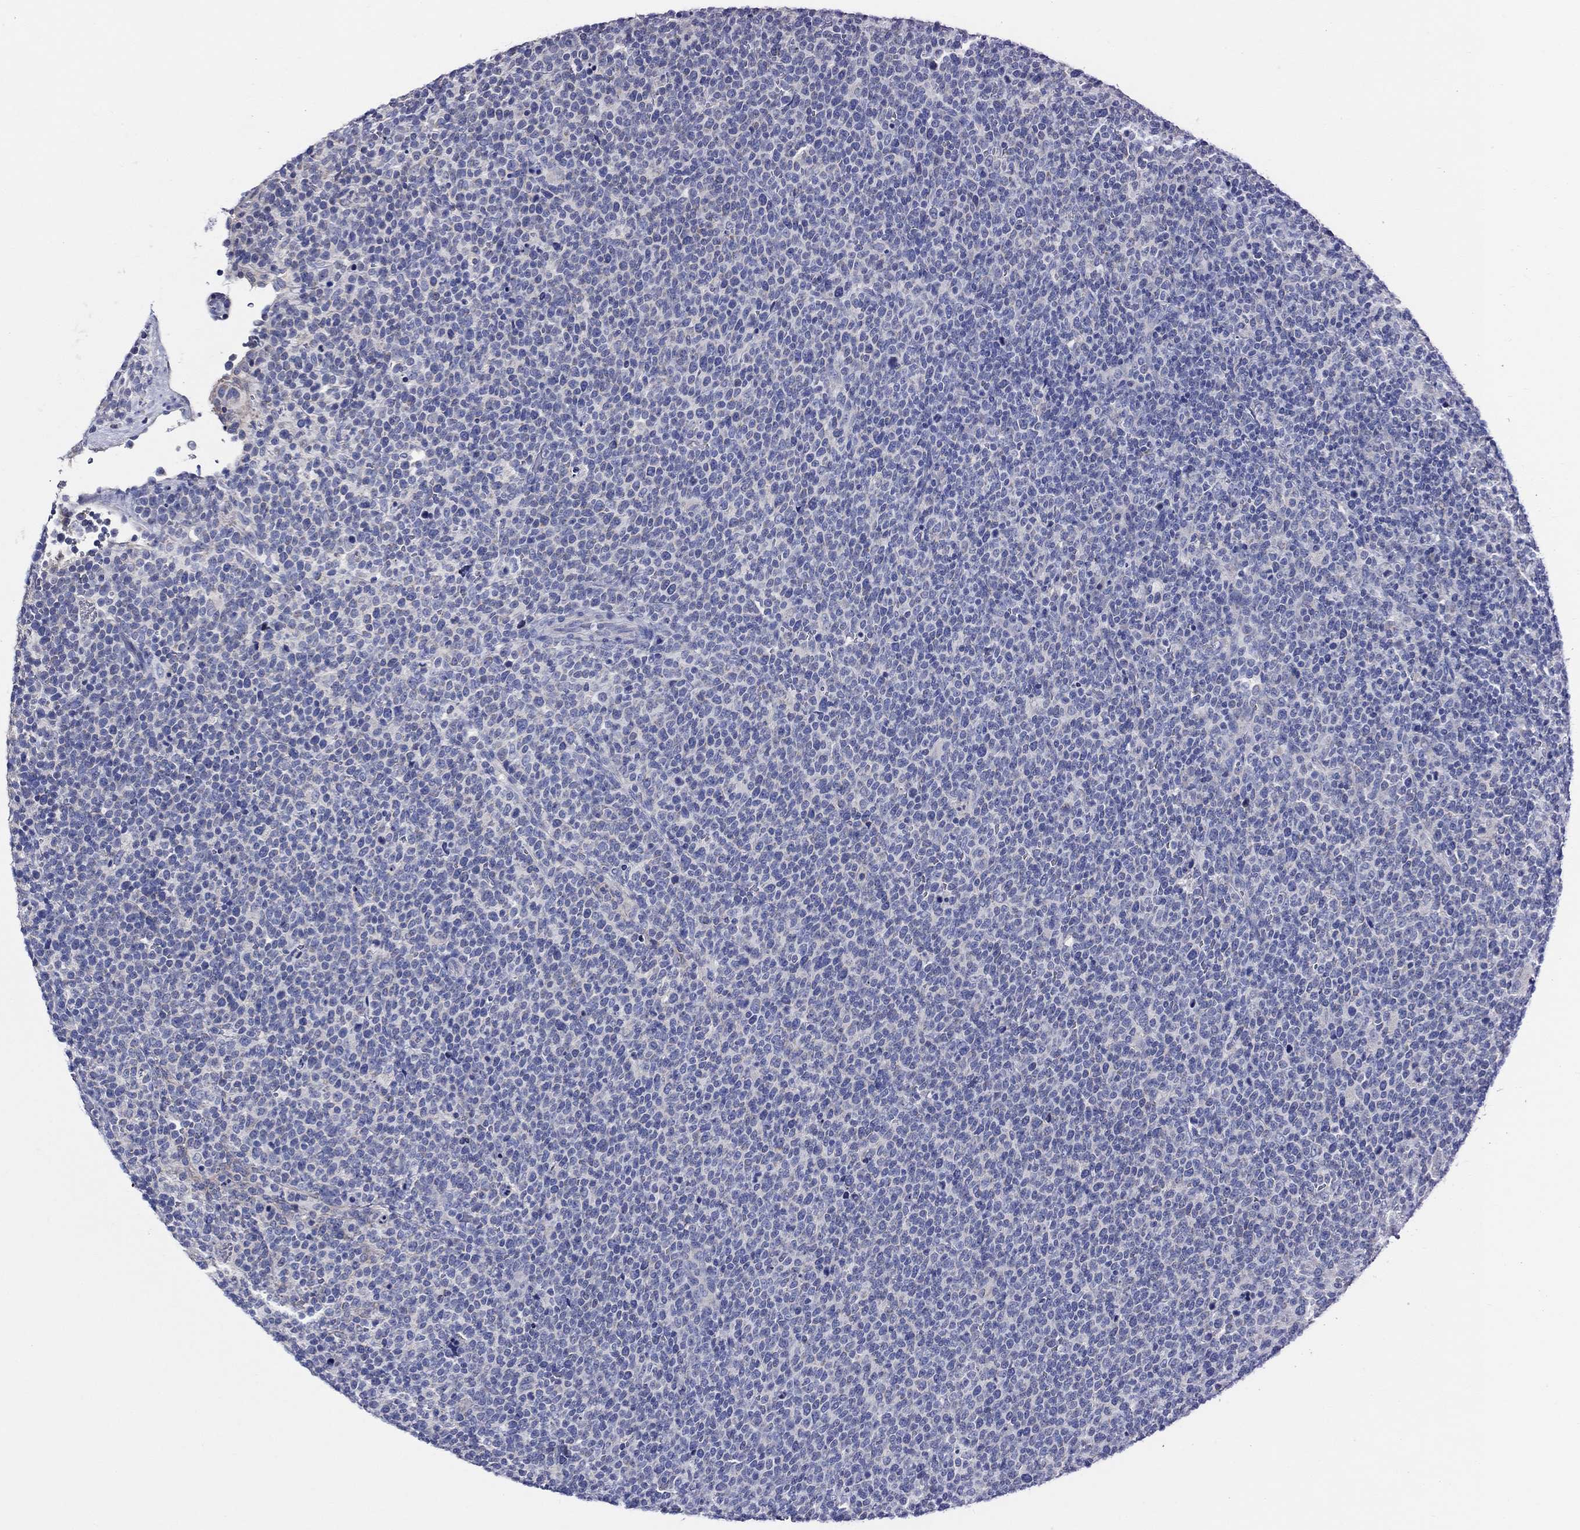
{"staining": {"intensity": "negative", "quantity": "none", "location": "none"}, "tissue": "lymphoma", "cell_type": "Tumor cells", "image_type": "cancer", "snomed": [{"axis": "morphology", "description": "Malignant lymphoma, non-Hodgkin's type, High grade"}, {"axis": "topography", "description": "Lymph node"}], "caption": "High-grade malignant lymphoma, non-Hodgkin's type was stained to show a protein in brown. There is no significant staining in tumor cells.", "gene": "SKOR1", "patient": {"sex": "male", "age": 61}}